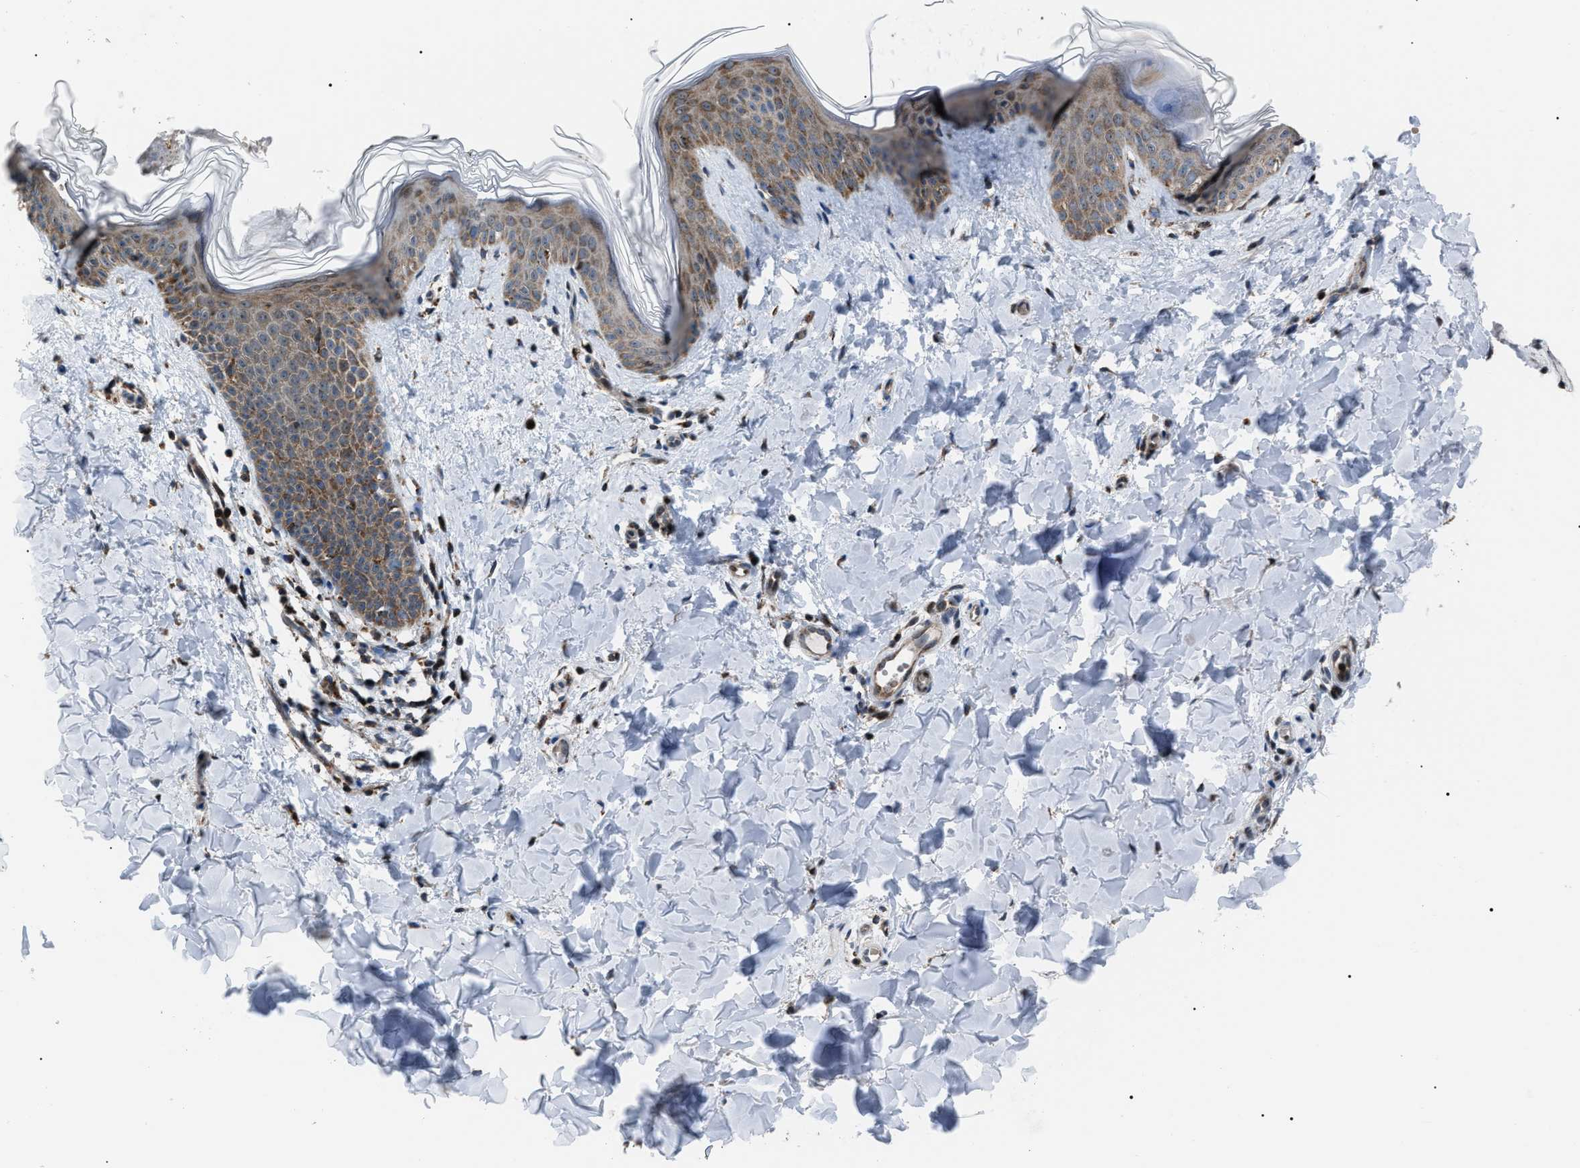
{"staining": {"intensity": "weak", "quantity": ">75%", "location": "cytoplasmic/membranous,nuclear"}, "tissue": "skin", "cell_type": "Fibroblasts", "image_type": "normal", "snomed": [{"axis": "morphology", "description": "Normal tissue, NOS"}, {"axis": "topography", "description": "Skin"}], "caption": "Skin stained for a protein reveals weak cytoplasmic/membranous,nuclear positivity in fibroblasts.", "gene": "AGO2", "patient": {"sex": "female", "age": 17}}